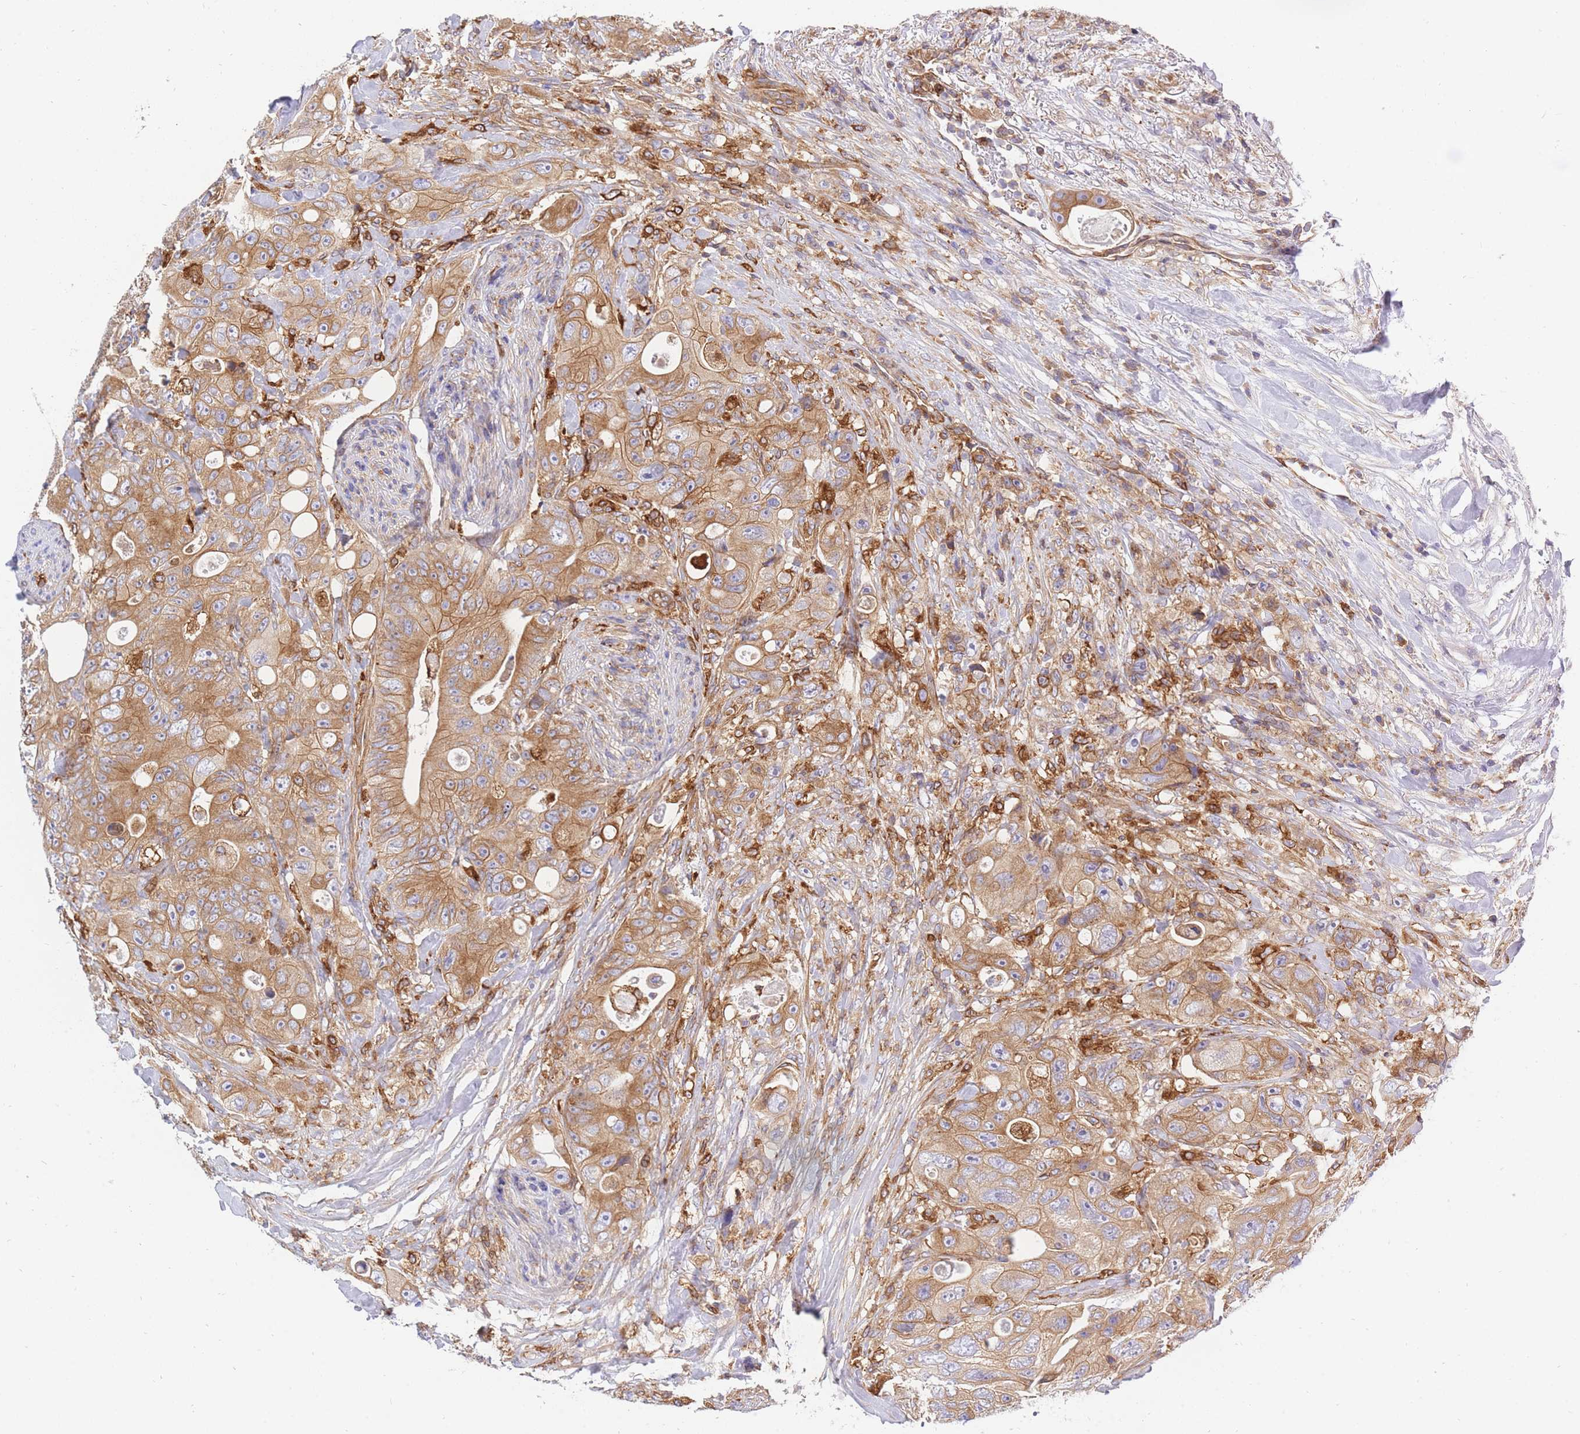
{"staining": {"intensity": "moderate", "quantity": ">75%", "location": "cytoplasmic/membranous"}, "tissue": "colorectal cancer", "cell_type": "Tumor cells", "image_type": "cancer", "snomed": [{"axis": "morphology", "description": "Adenocarcinoma, NOS"}, {"axis": "topography", "description": "Colon"}], "caption": "Colorectal adenocarcinoma stained for a protein (brown) demonstrates moderate cytoplasmic/membranous positive staining in about >75% of tumor cells.", "gene": "REM1", "patient": {"sex": "female", "age": 46}}